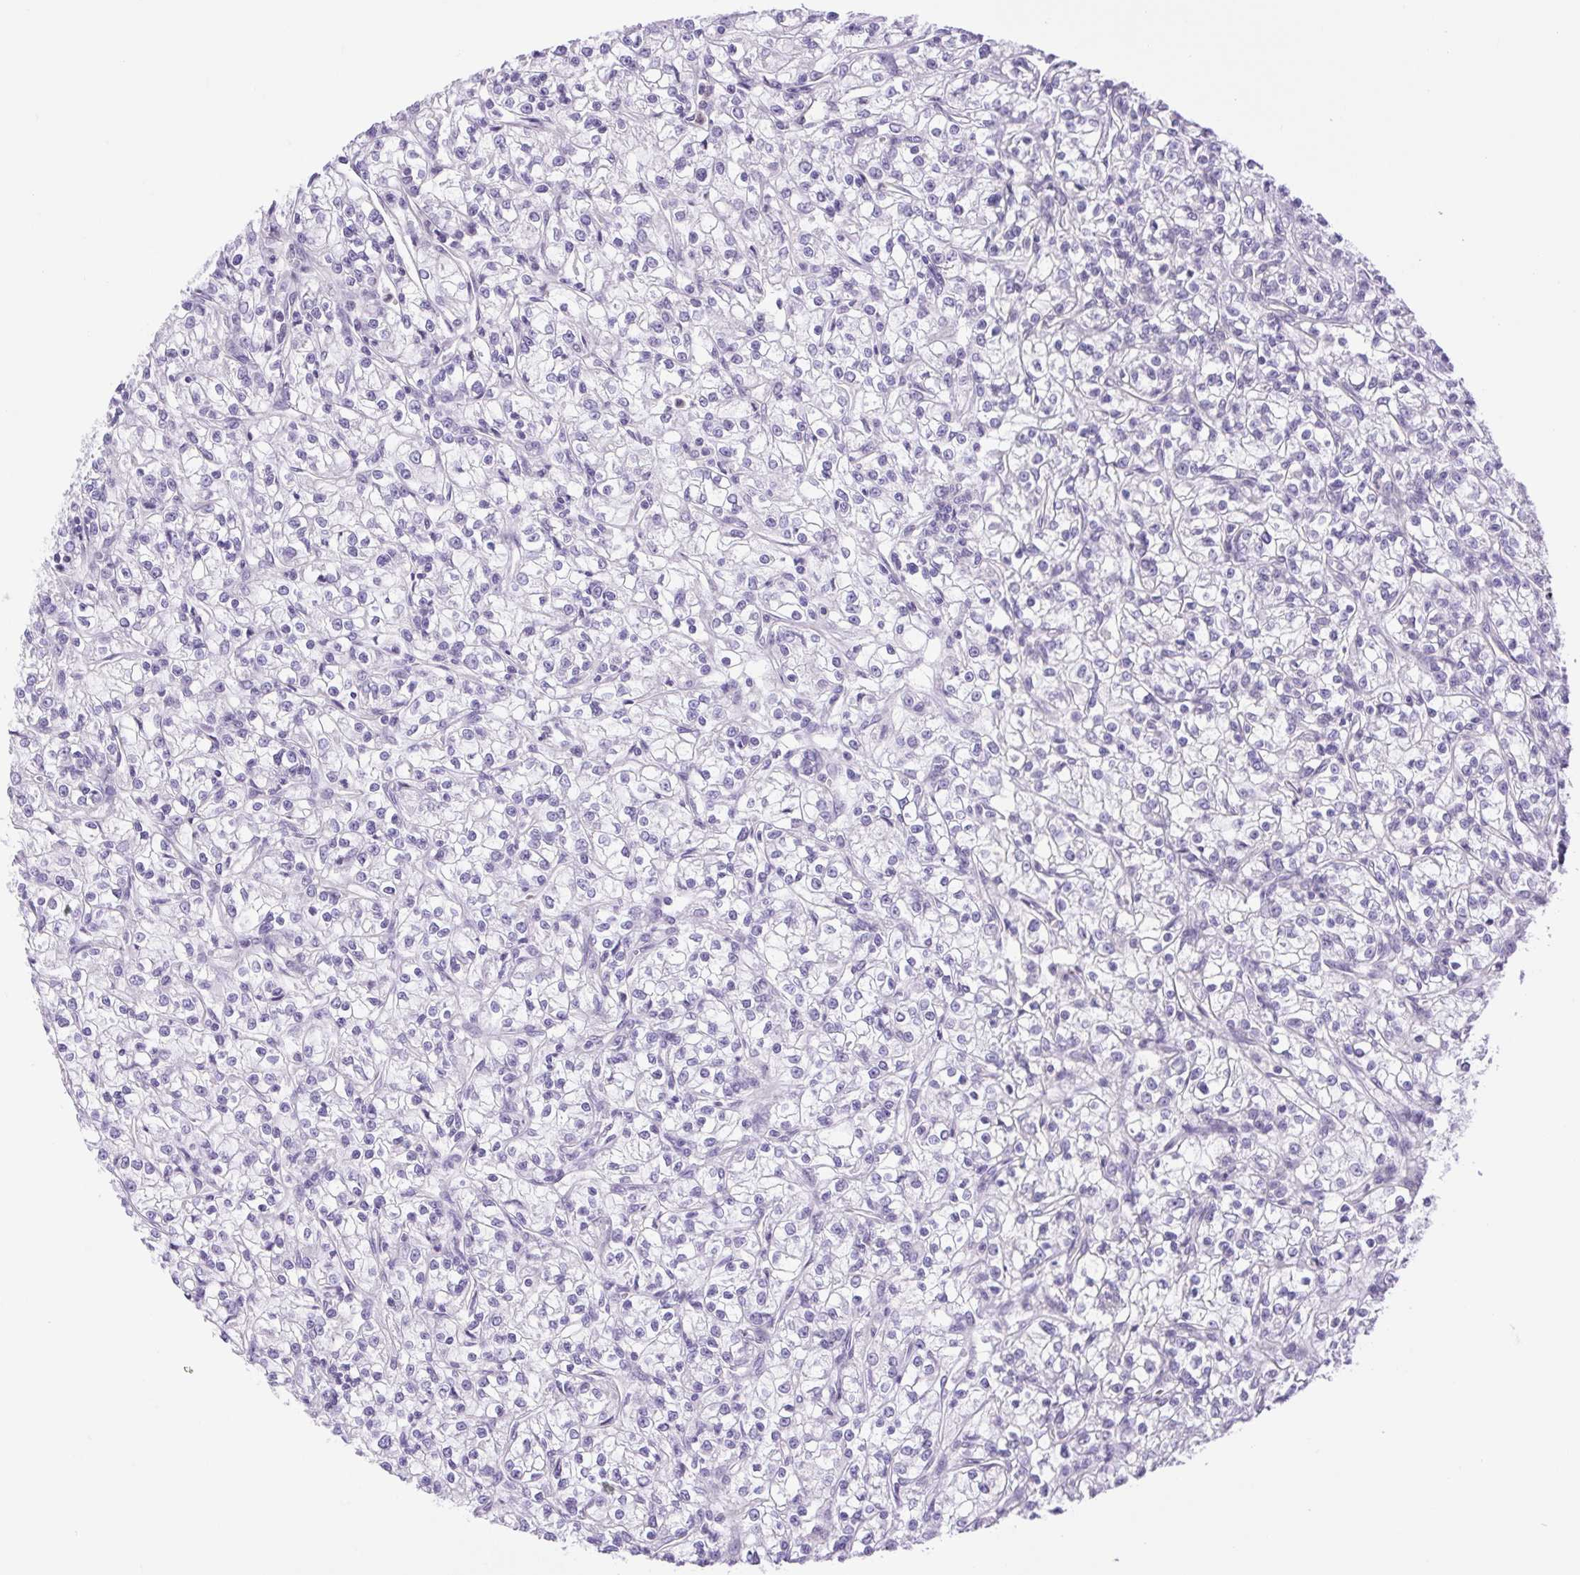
{"staining": {"intensity": "negative", "quantity": "none", "location": "none"}, "tissue": "renal cancer", "cell_type": "Tumor cells", "image_type": "cancer", "snomed": [{"axis": "morphology", "description": "Adenocarcinoma, NOS"}, {"axis": "topography", "description": "Kidney"}], "caption": "High power microscopy histopathology image of an immunohistochemistry micrograph of renal cancer, revealing no significant positivity in tumor cells.", "gene": "FAM177B", "patient": {"sex": "female", "age": 59}}